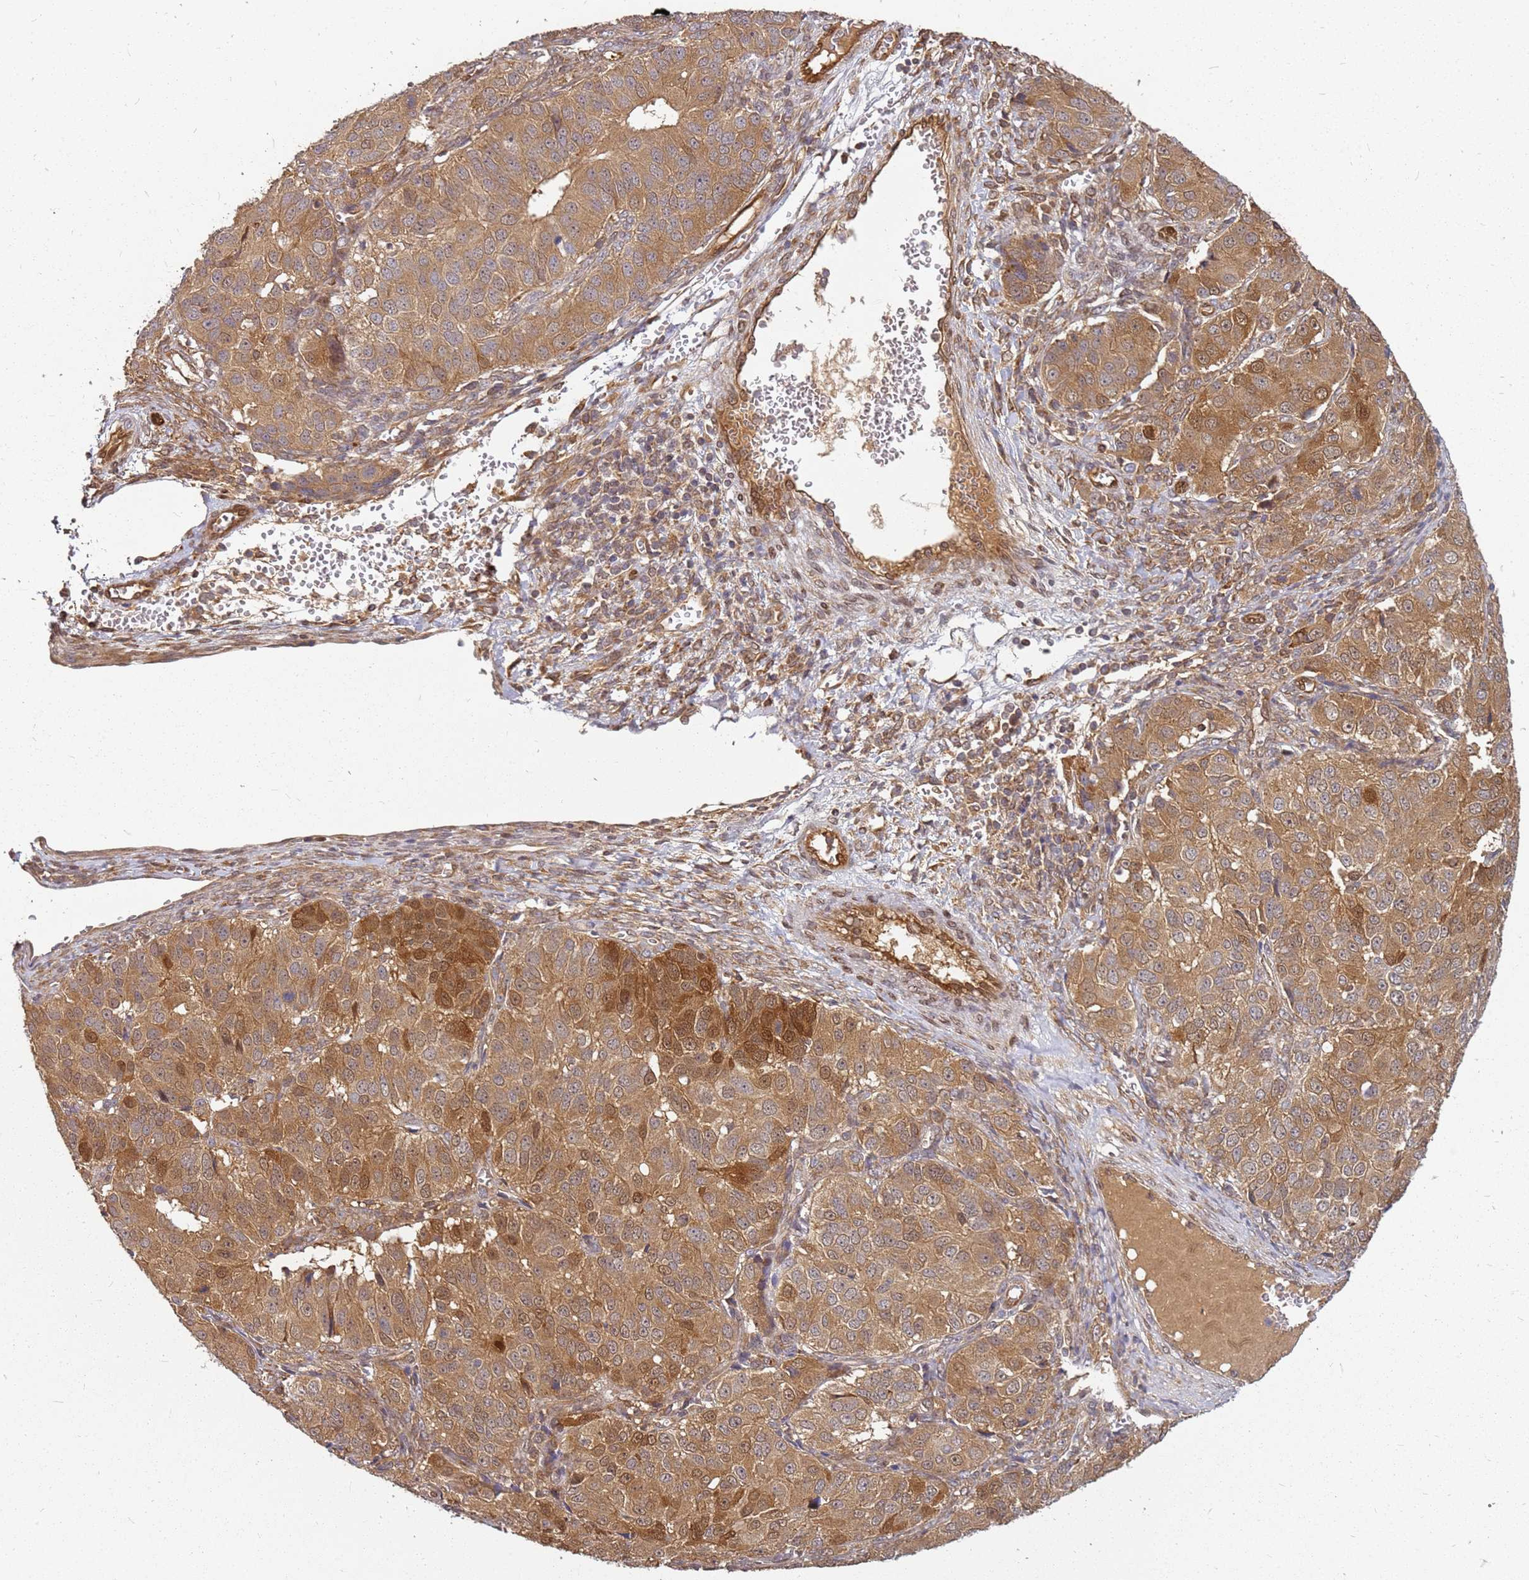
{"staining": {"intensity": "moderate", "quantity": ">75%", "location": "cytoplasmic/membranous"}, "tissue": "ovarian cancer", "cell_type": "Tumor cells", "image_type": "cancer", "snomed": [{"axis": "morphology", "description": "Carcinoma, endometroid"}, {"axis": "topography", "description": "Ovary"}], "caption": "Tumor cells display moderate cytoplasmic/membranous staining in approximately >75% of cells in endometroid carcinoma (ovarian).", "gene": "NUDT14", "patient": {"sex": "female", "age": 51}}